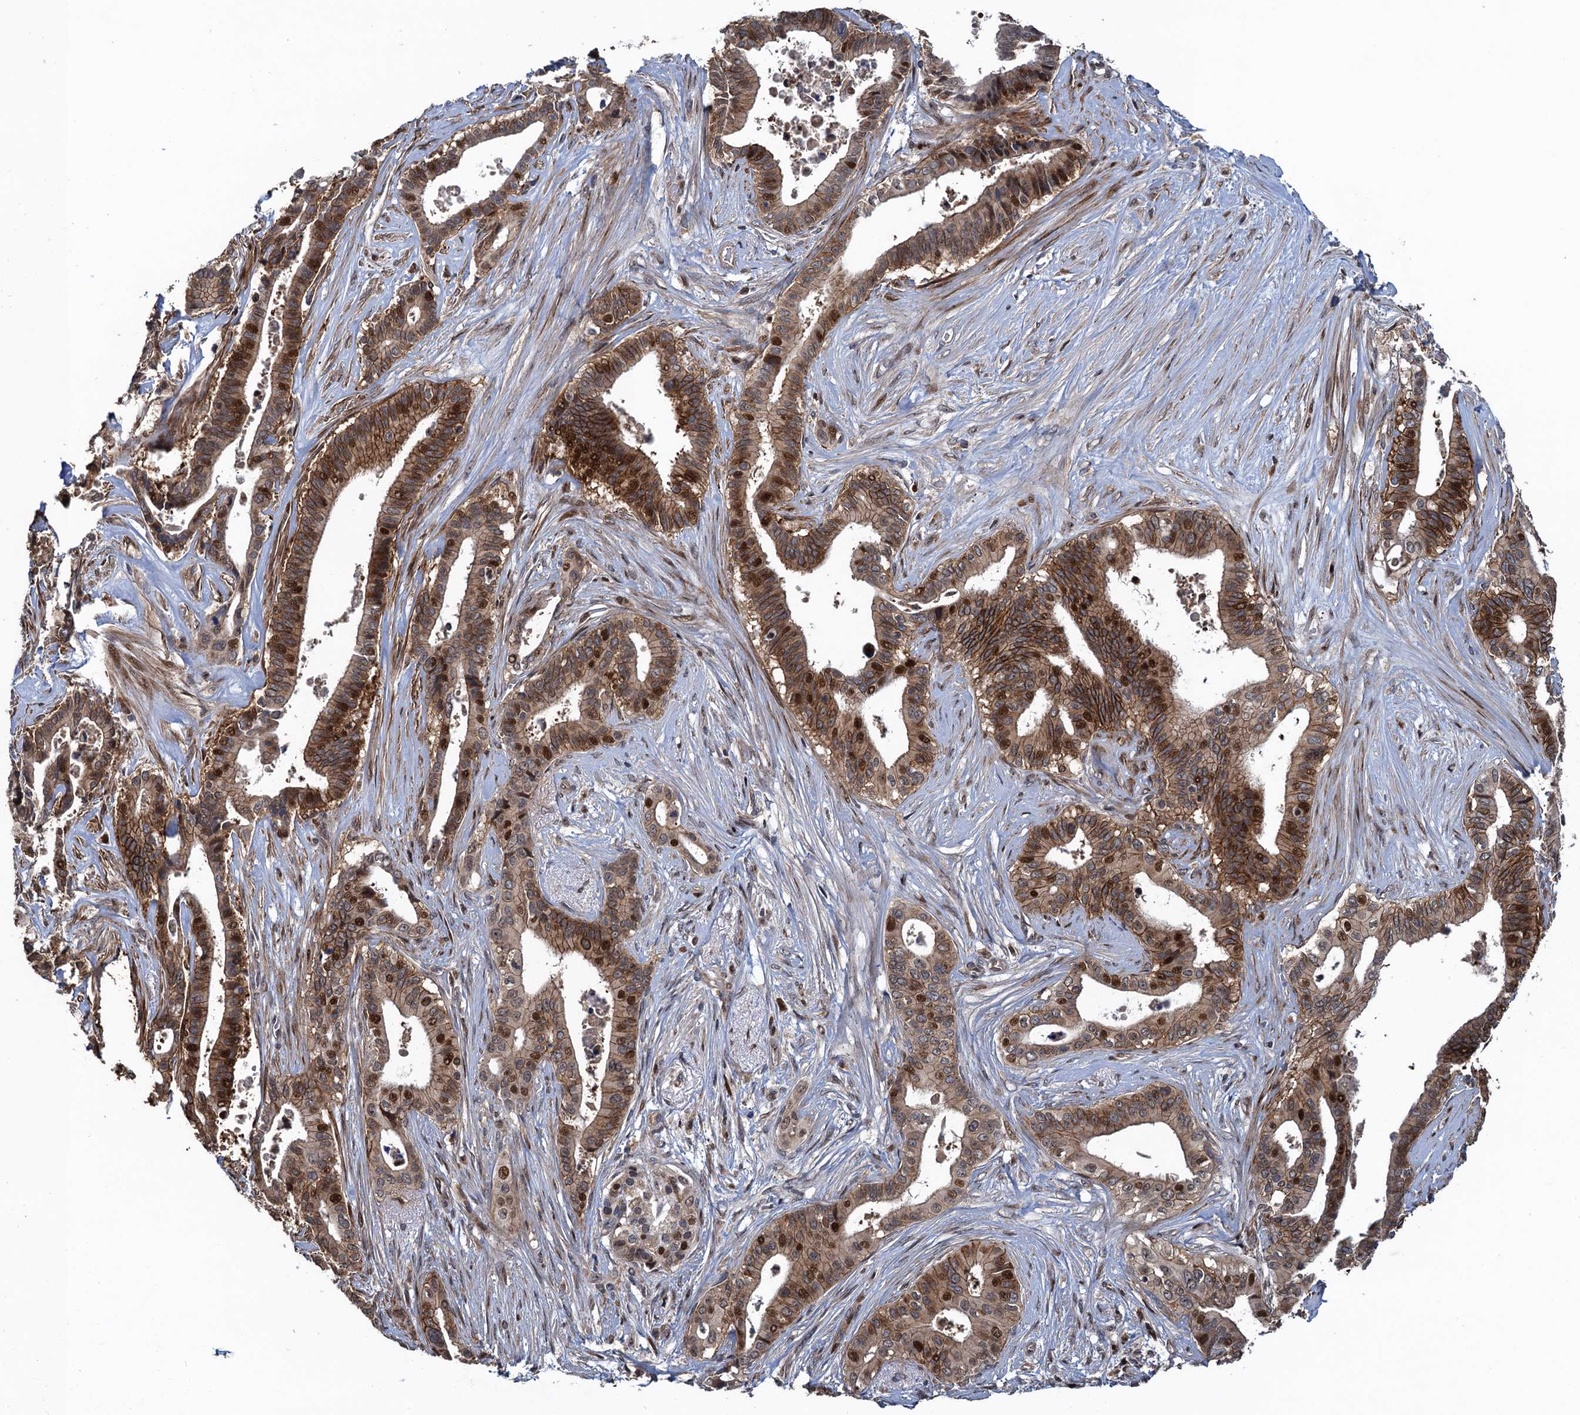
{"staining": {"intensity": "moderate", "quantity": ">75%", "location": "cytoplasmic/membranous,nuclear"}, "tissue": "pancreatic cancer", "cell_type": "Tumor cells", "image_type": "cancer", "snomed": [{"axis": "morphology", "description": "Adenocarcinoma, NOS"}, {"axis": "topography", "description": "Pancreas"}], "caption": "Adenocarcinoma (pancreatic) stained with a brown dye shows moderate cytoplasmic/membranous and nuclear positive expression in about >75% of tumor cells.", "gene": "ATOSA", "patient": {"sex": "female", "age": 77}}